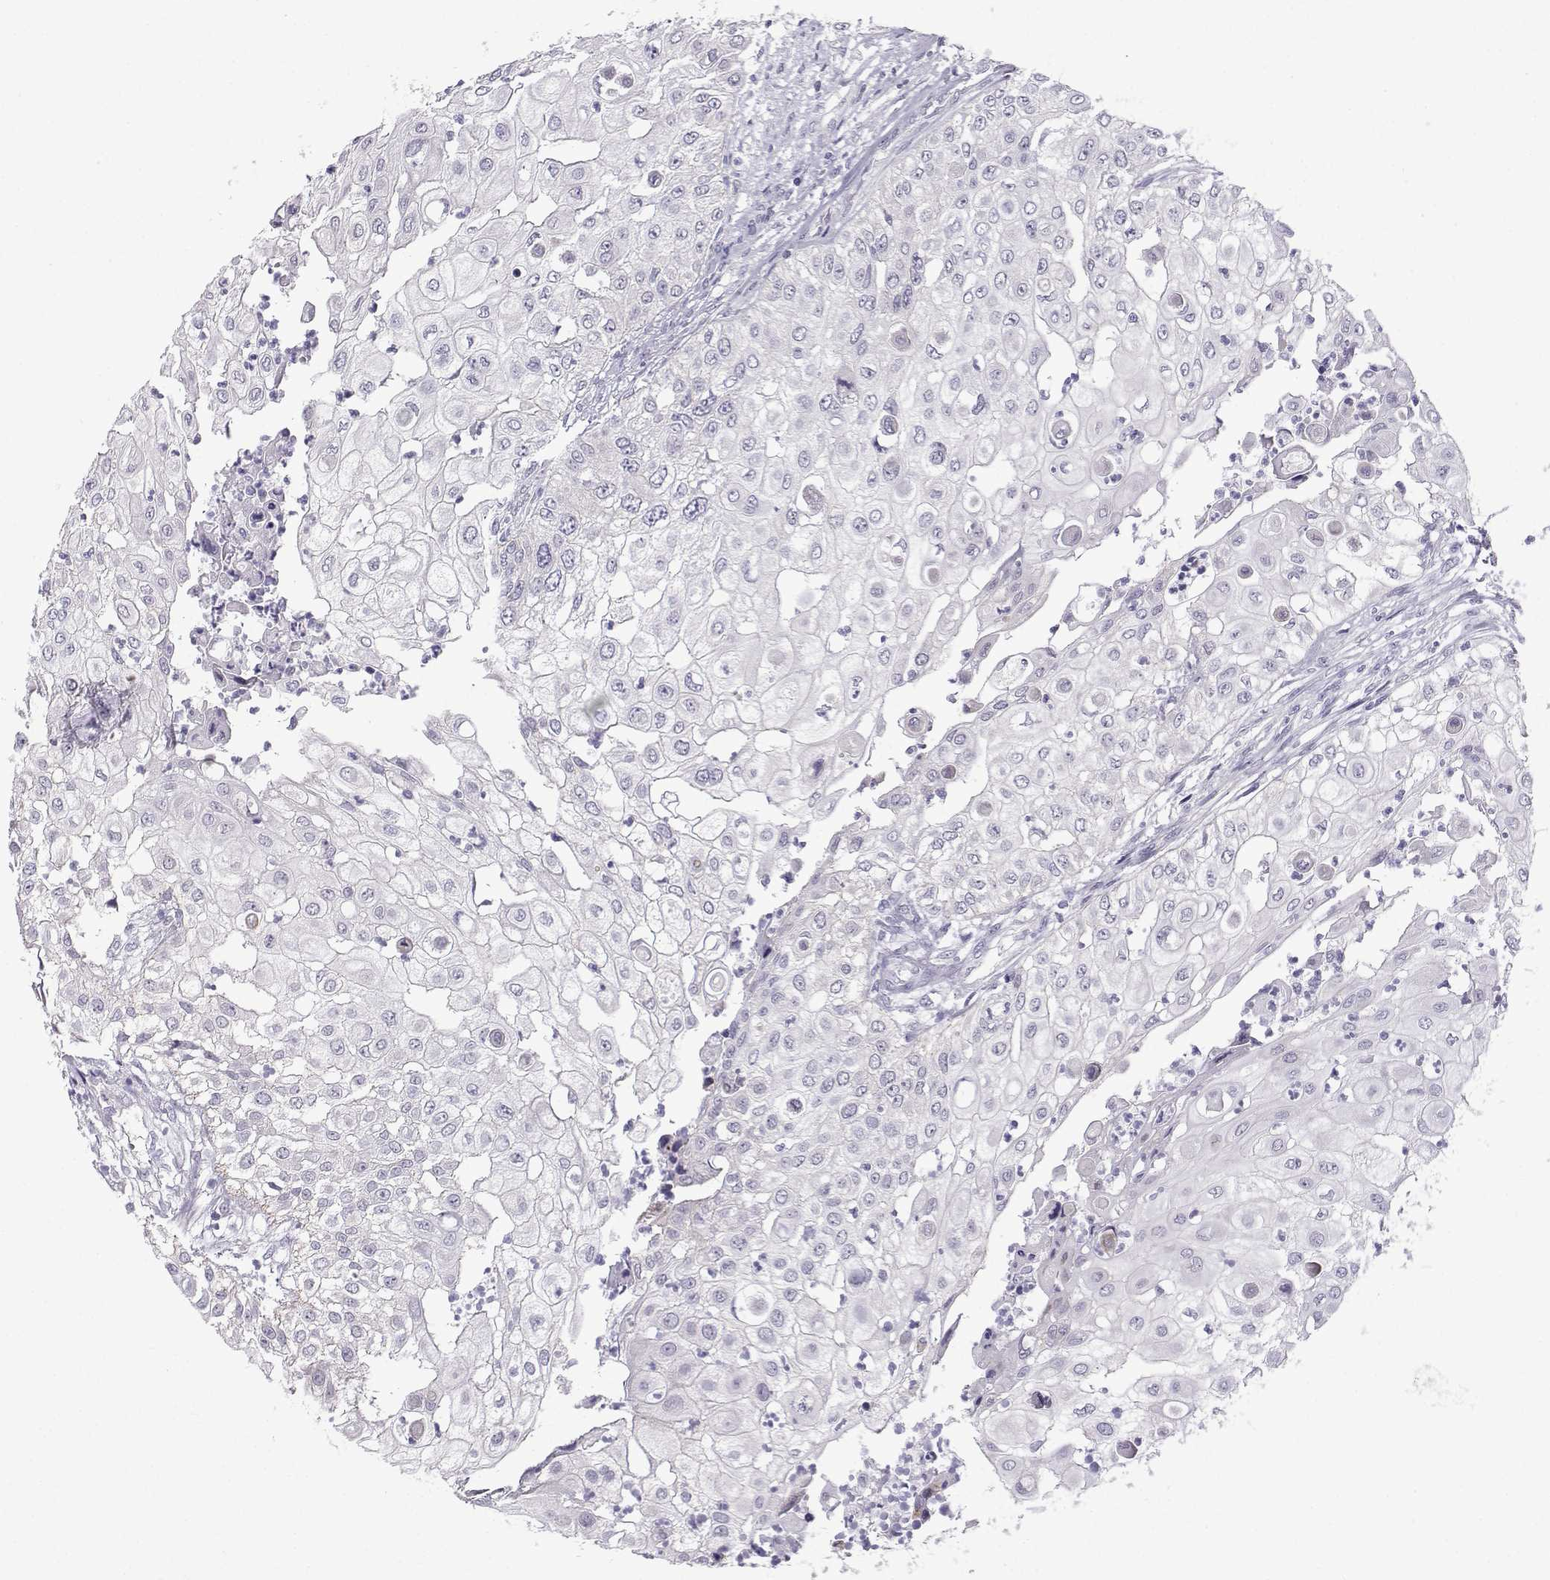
{"staining": {"intensity": "negative", "quantity": "none", "location": "none"}, "tissue": "urothelial cancer", "cell_type": "Tumor cells", "image_type": "cancer", "snomed": [{"axis": "morphology", "description": "Urothelial carcinoma, High grade"}, {"axis": "topography", "description": "Urinary bladder"}], "caption": "The image displays no staining of tumor cells in urothelial cancer.", "gene": "CFAP53", "patient": {"sex": "female", "age": 79}}